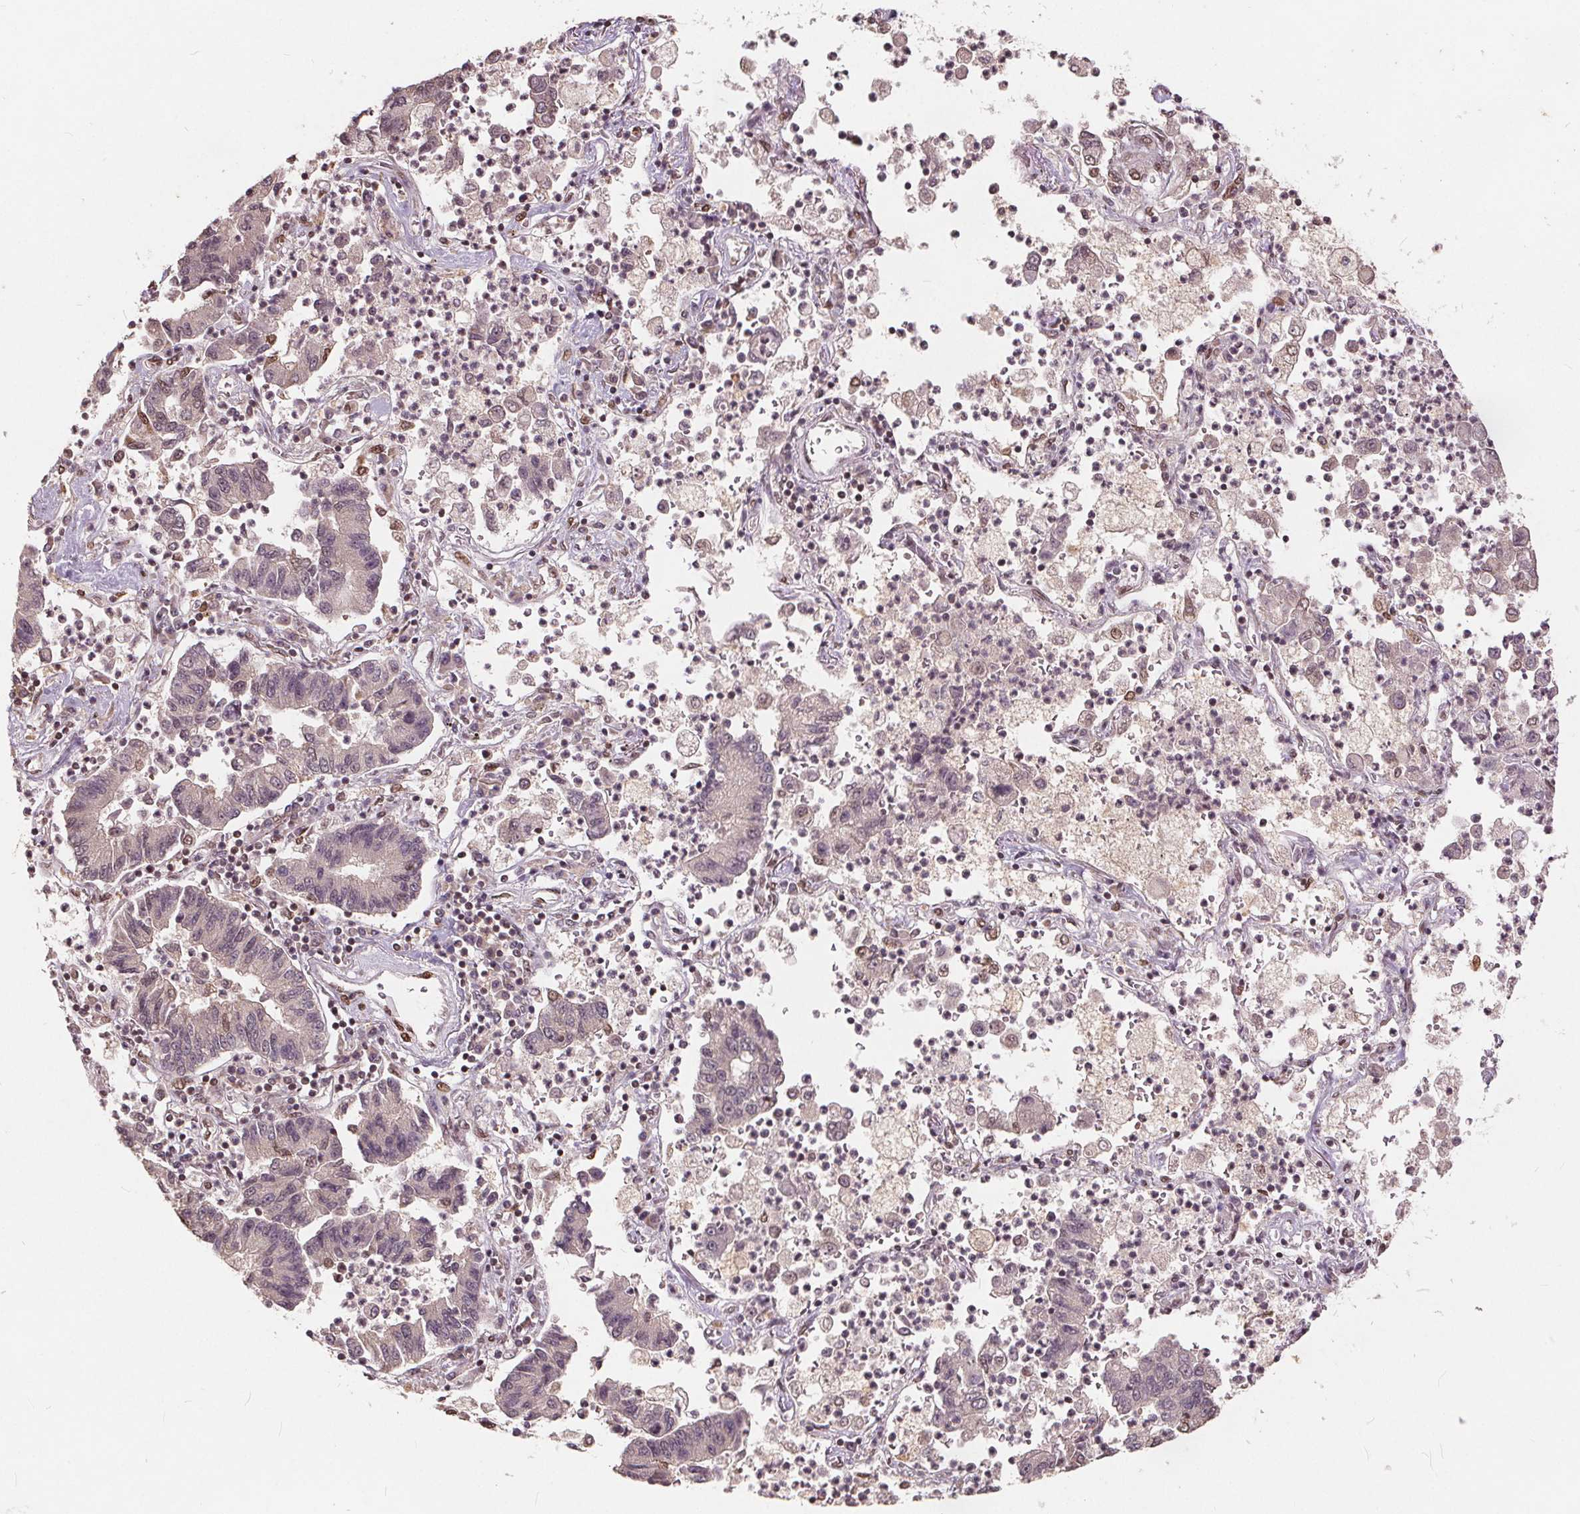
{"staining": {"intensity": "negative", "quantity": "none", "location": "none"}, "tissue": "lung cancer", "cell_type": "Tumor cells", "image_type": "cancer", "snomed": [{"axis": "morphology", "description": "Adenocarcinoma, NOS"}, {"axis": "topography", "description": "Lung"}], "caption": "Human adenocarcinoma (lung) stained for a protein using immunohistochemistry demonstrates no expression in tumor cells.", "gene": "HIF1AN", "patient": {"sex": "female", "age": 57}}